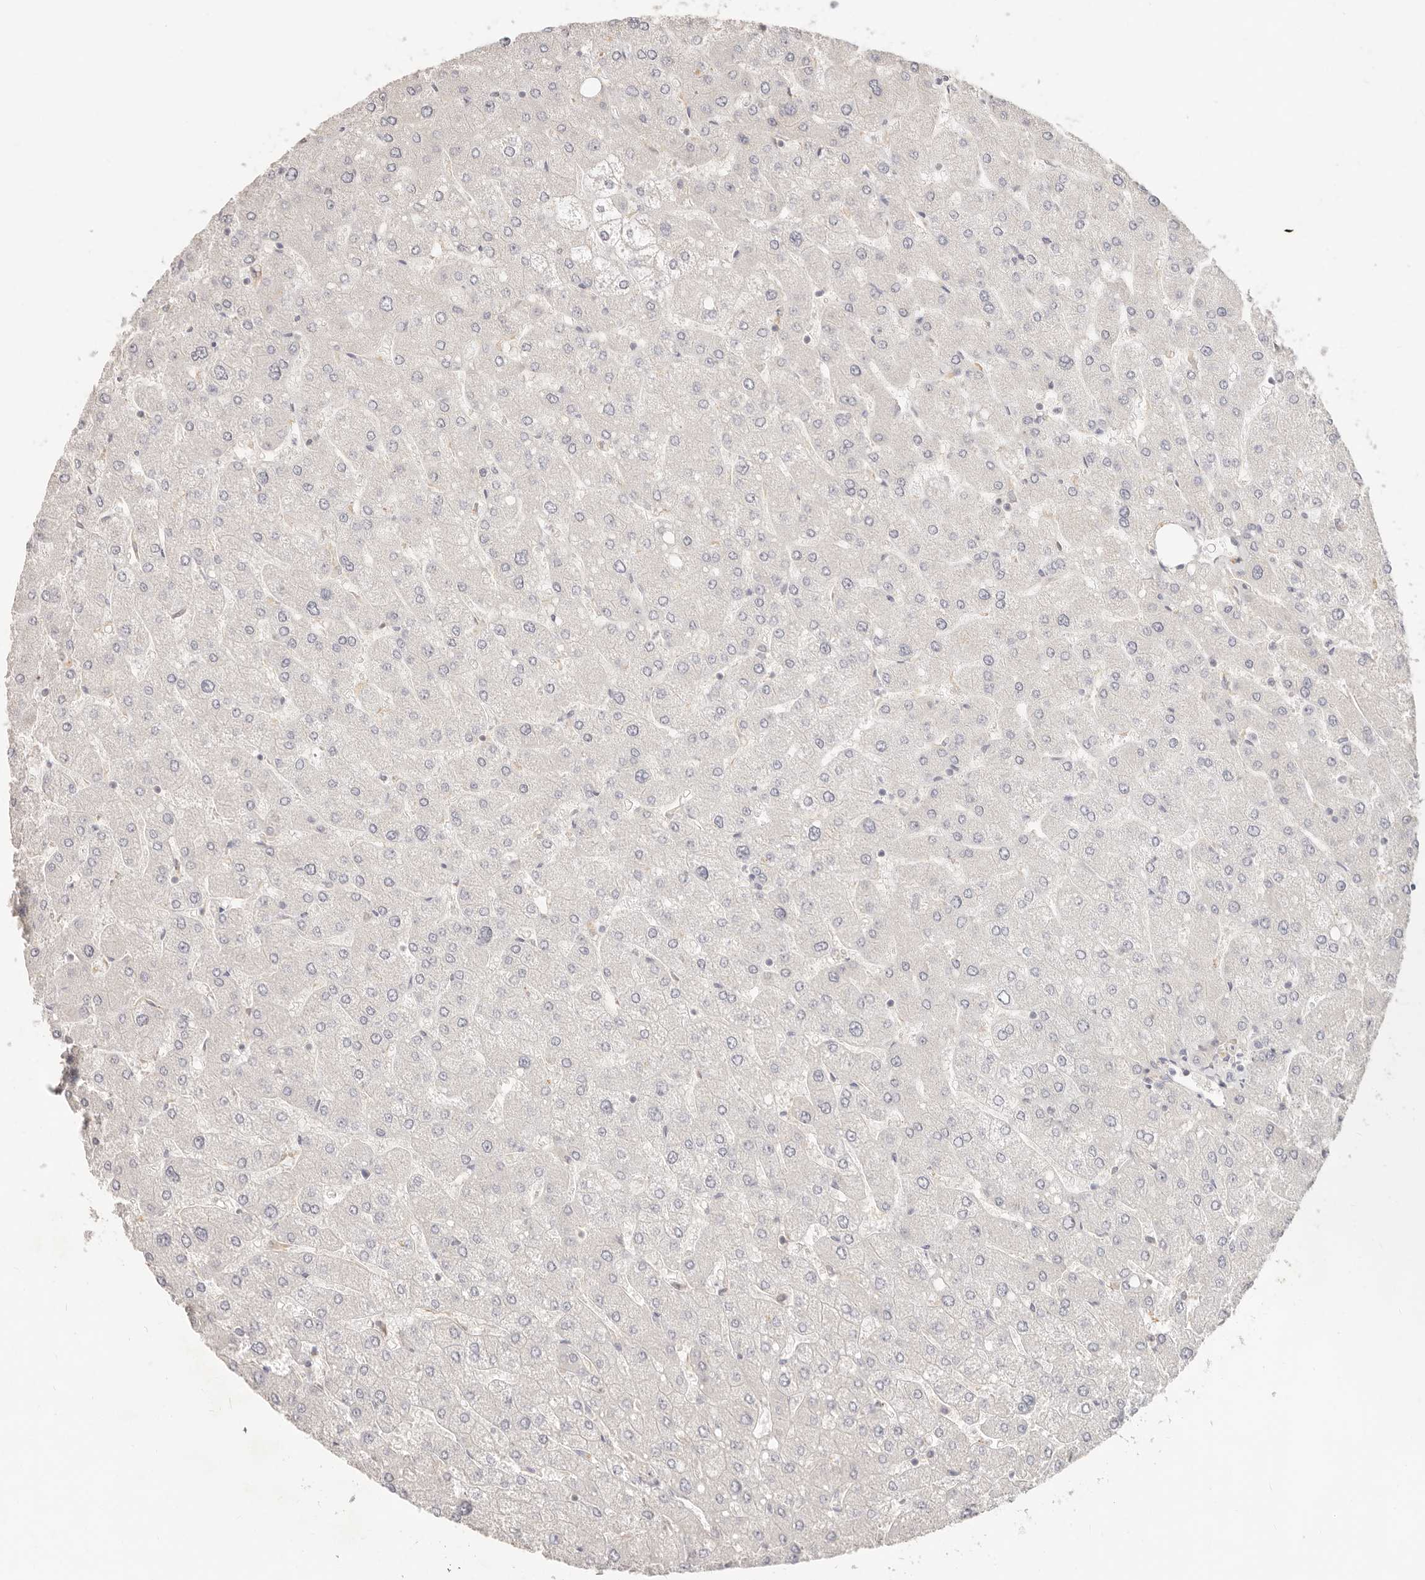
{"staining": {"intensity": "negative", "quantity": "none", "location": "none"}, "tissue": "liver", "cell_type": "Cholangiocytes", "image_type": "normal", "snomed": [{"axis": "morphology", "description": "Normal tissue, NOS"}, {"axis": "topography", "description": "Liver"}], "caption": "Immunohistochemistry (IHC) photomicrograph of benign liver stained for a protein (brown), which reveals no staining in cholangiocytes.", "gene": "NECAP2", "patient": {"sex": "male", "age": 55}}